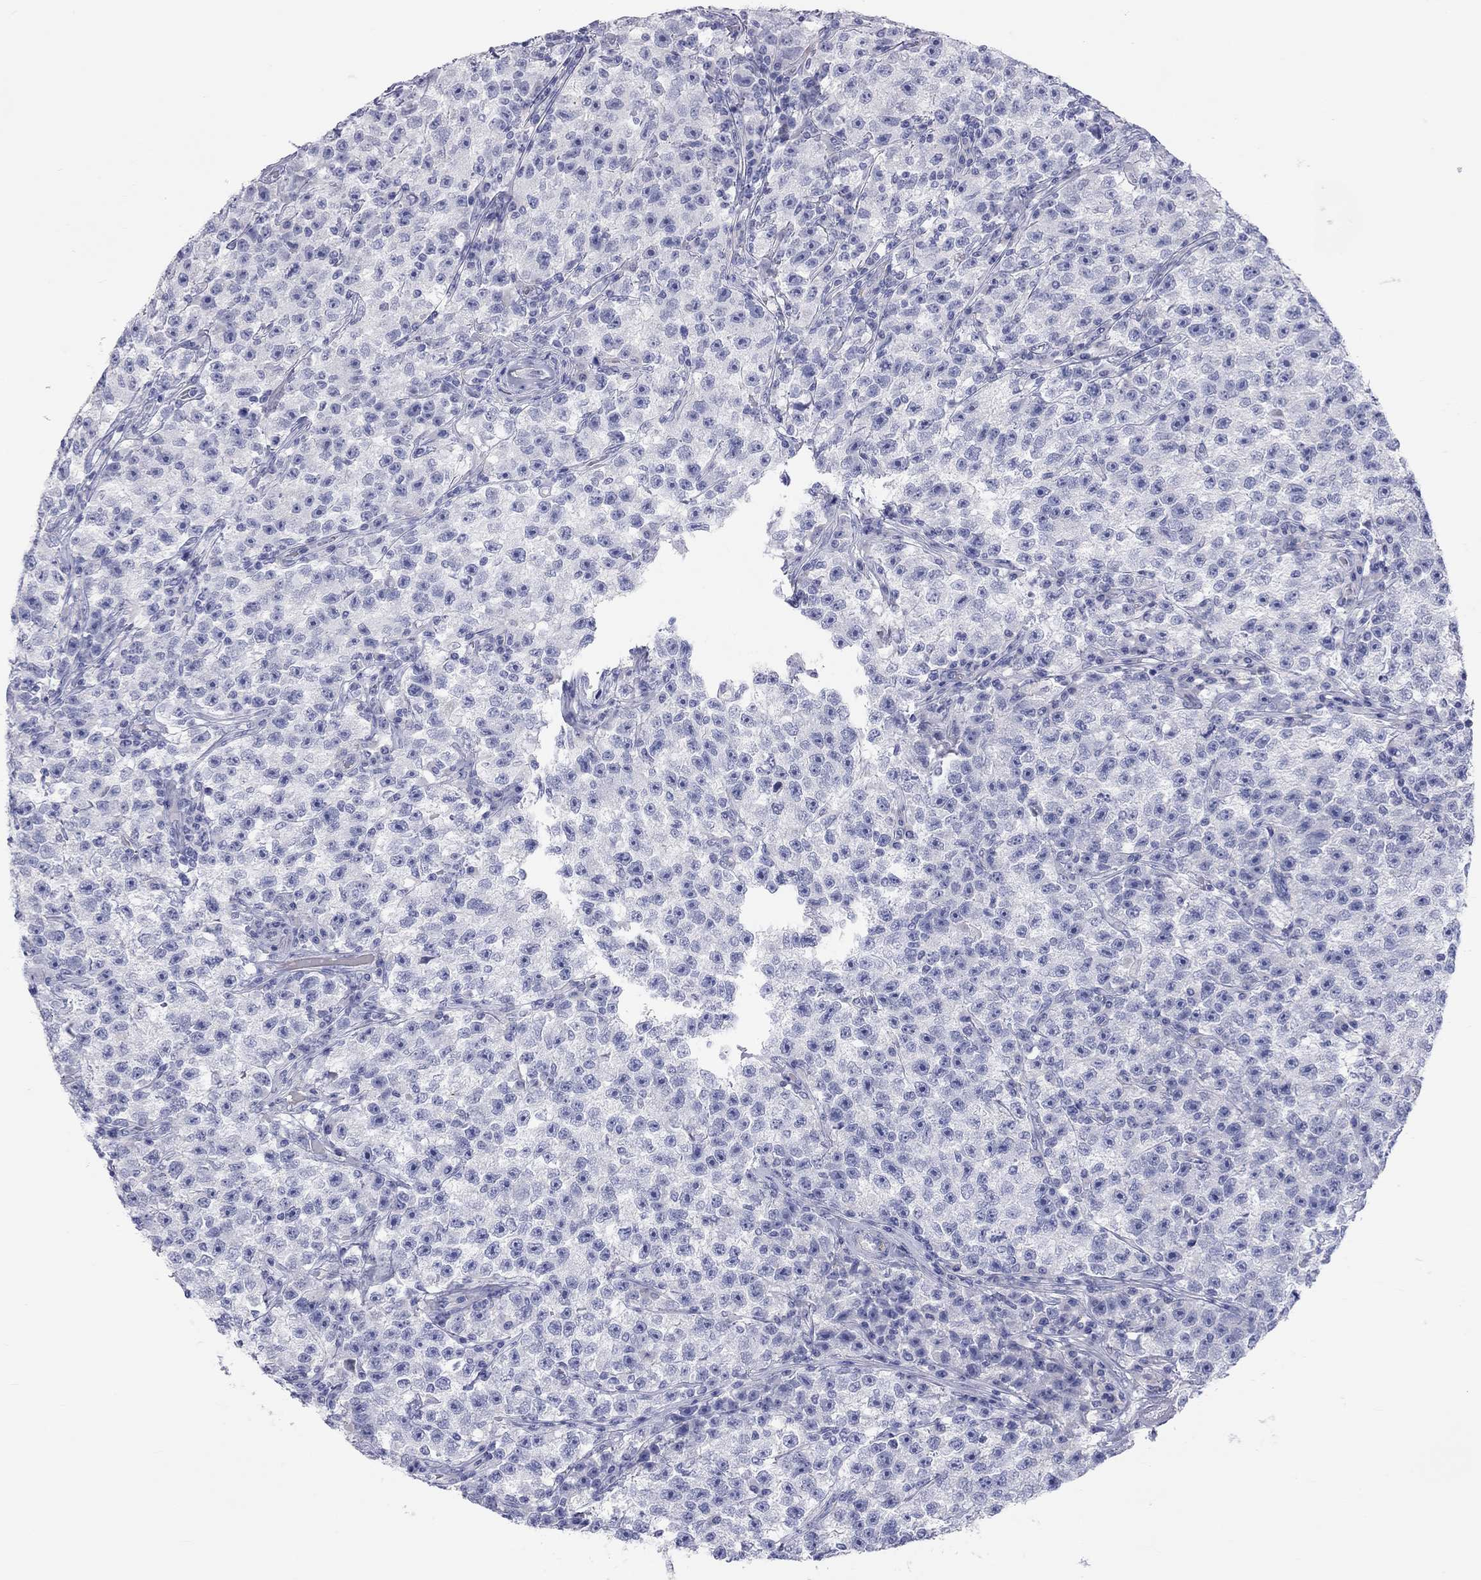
{"staining": {"intensity": "negative", "quantity": "none", "location": "none"}, "tissue": "testis cancer", "cell_type": "Tumor cells", "image_type": "cancer", "snomed": [{"axis": "morphology", "description": "Seminoma, NOS"}, {"axis": "topography", "description": "Testis"}], "caption": "This is an immunohistochemistry (IHC) photomicrograph of testis cancer. There is no expression in tumor cells.", "gene": "PCDHGC5", "patient": {"sex": "male", "age": 22}}